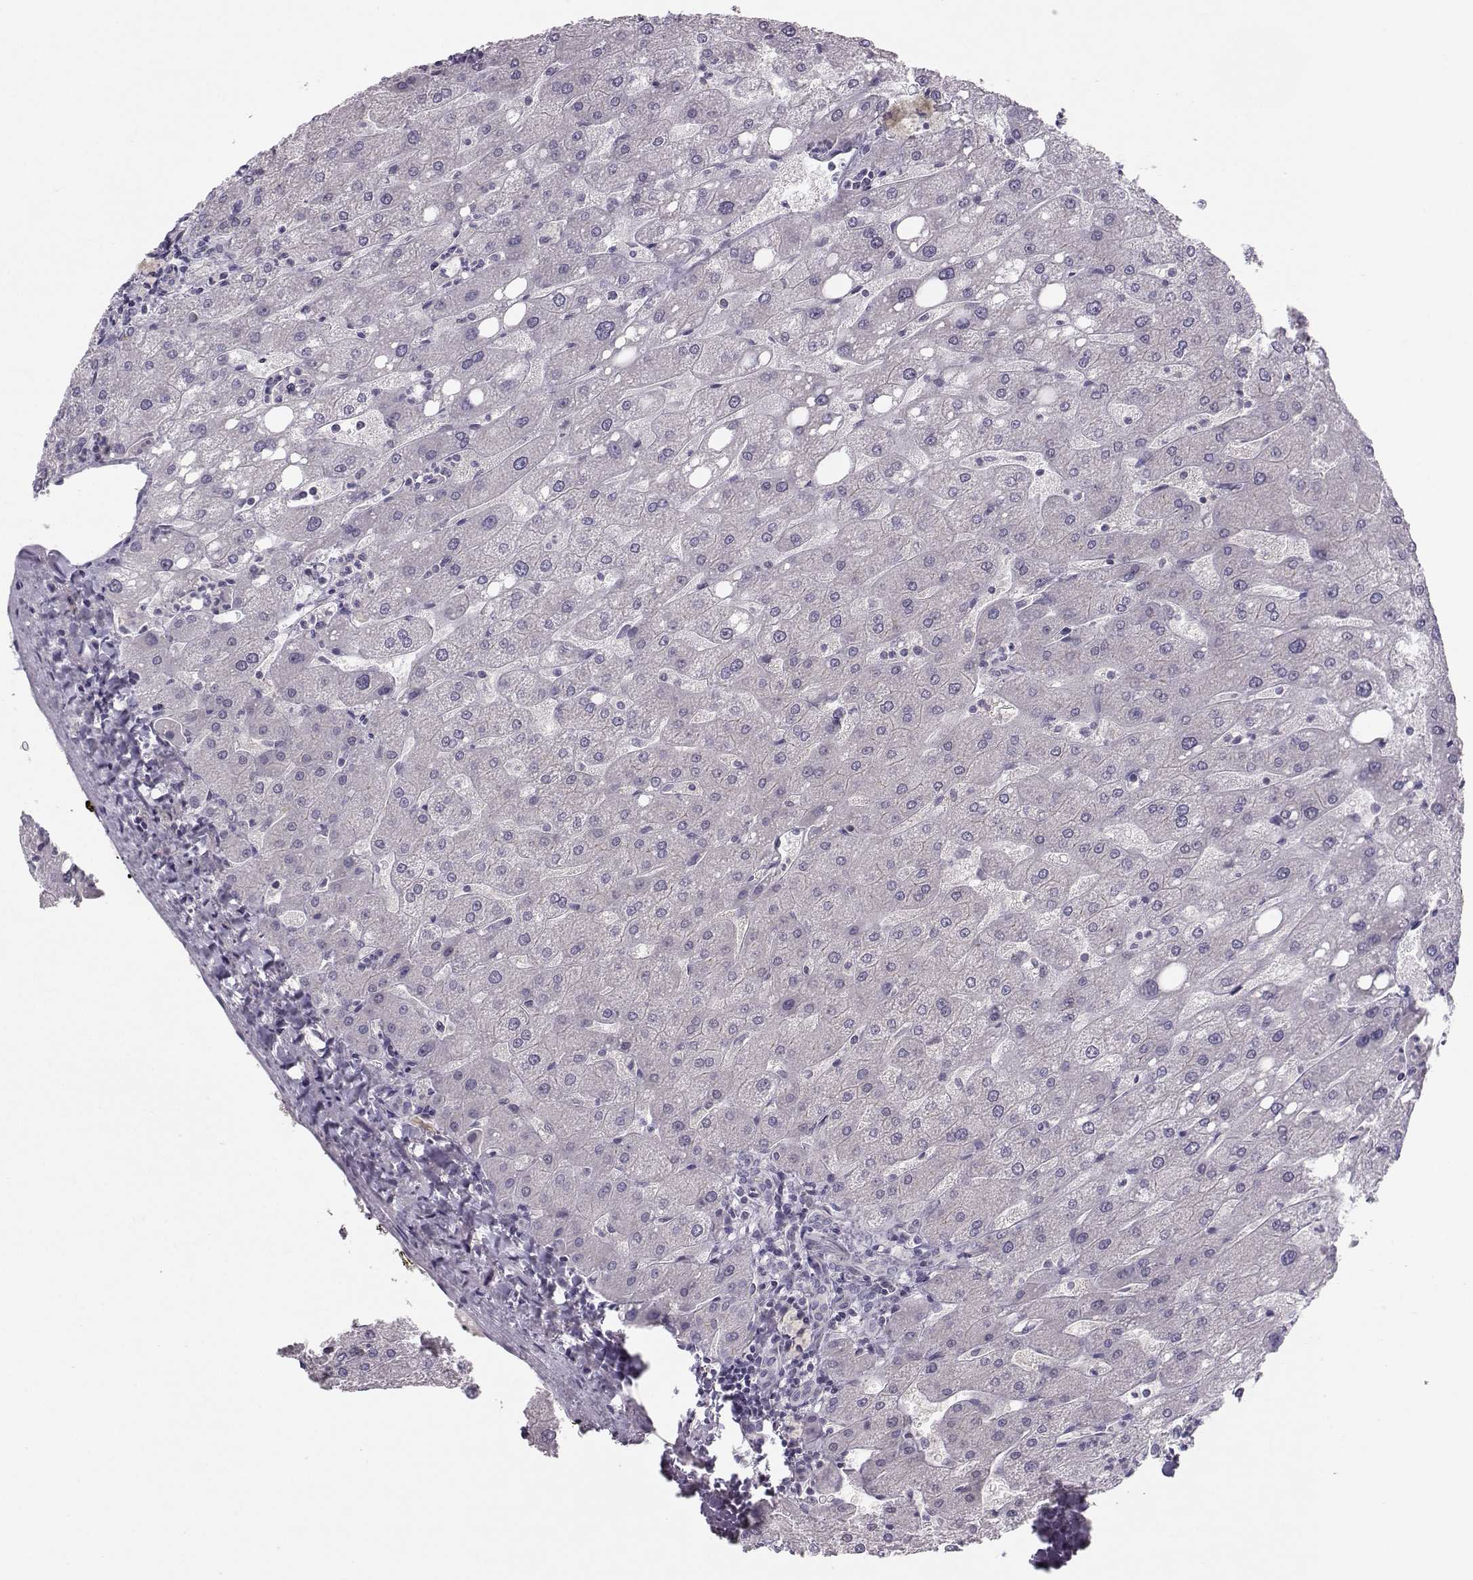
{"staining": {"intensity": "negative", "quantity": "none", "location": "none"}, "tissue": "liver", "cell_type": "Cholangiocytes", "image_type": "normal", "snomed": [{"axis": "morphology", "description": "Normal tissue, NOS"}, {"axis": "topography", "description": "Liver"}], "caption": "Immunohistochemistry of benign liver demonstrates no positivity in cholangiocytes. (Immunohistochemistry, brightfield microscopy, high magnification).", "gene": "MAST1", "patient": {"sex": "male", "age": 67}}